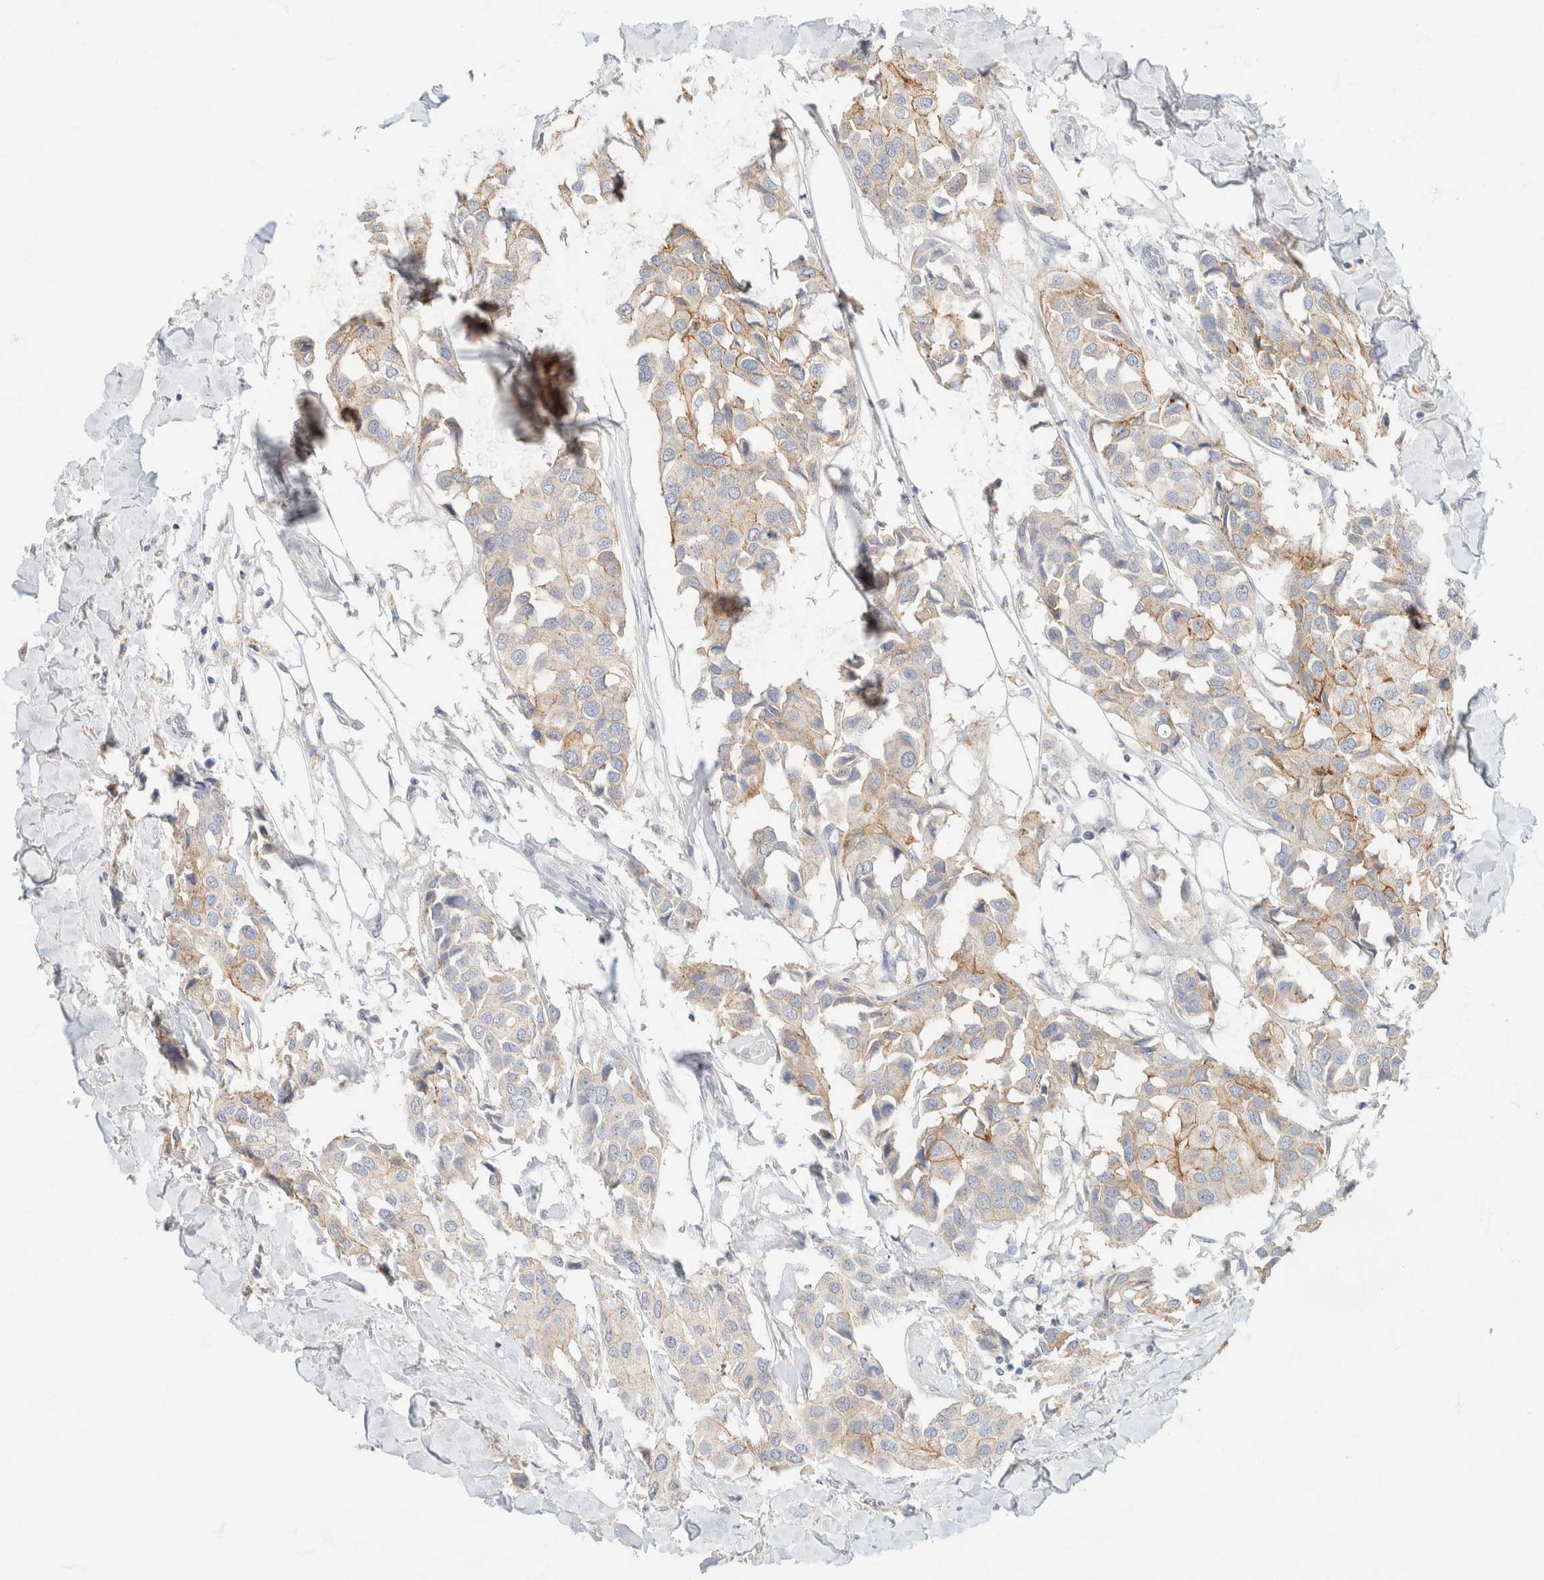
{"staining": {"intensity": "moderate", "quantity": "<25%", "location": "cytoplasmic/membranous"}, "tissue": "breast cancer", "cell_type": "Tumor cells", "image_type": "cancer", "snomed": [{"axis": "morphology", "description": "Duct carcinoma"}, {"axis": "topography", "description": "Breast"}], "caption": "High-power microscopy captured an IHC photomicrograph of infiltrating ductal carcinoma (breast), revealing moderate cytoplasmic/membranous positivity in about <25% of tumor cells.", "gene": "CA12", "patient": {"sex": "female", "age": 80}}